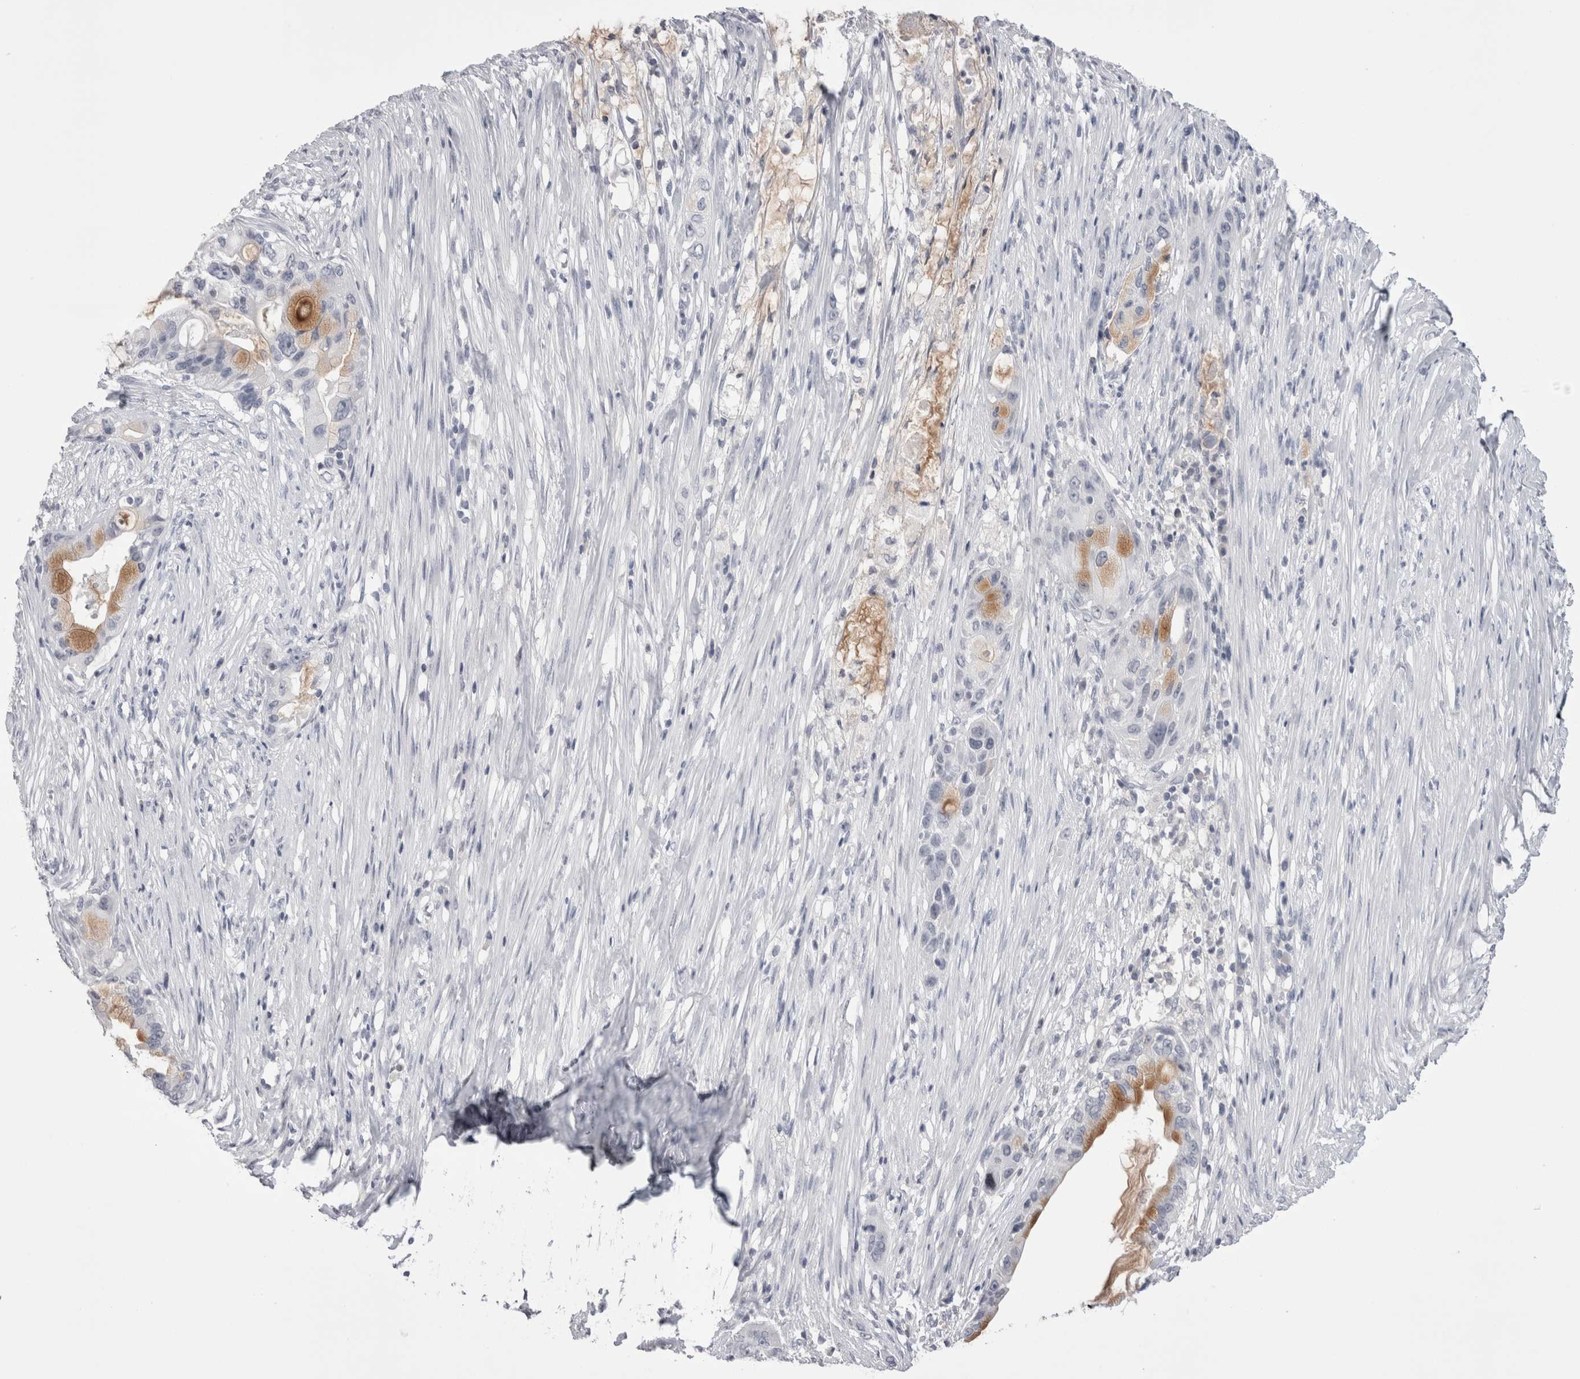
{"staining": {"intensity": "moderate", "quantity": "25%-75%", "location": "cytoplasmic/membranous"}, "tissue": "pancreatic cancer", "cell_type": "Tumor cells", "image_type": "cancer", "snomed": [{"axis": "morphology", "description": "Adenocarcinoma, NOS"}, {"axis": "topography", "description": "Pancreas"}], "caption": "Immunohistochemical staining of adenocarcinoma (pancreatic) shows moderate cytoplasmic/membranous protein expression in approximately 25%-75% of tumor cells.", "gene": "FNDC8", "patient": {"sex": "male", "age": 53}}